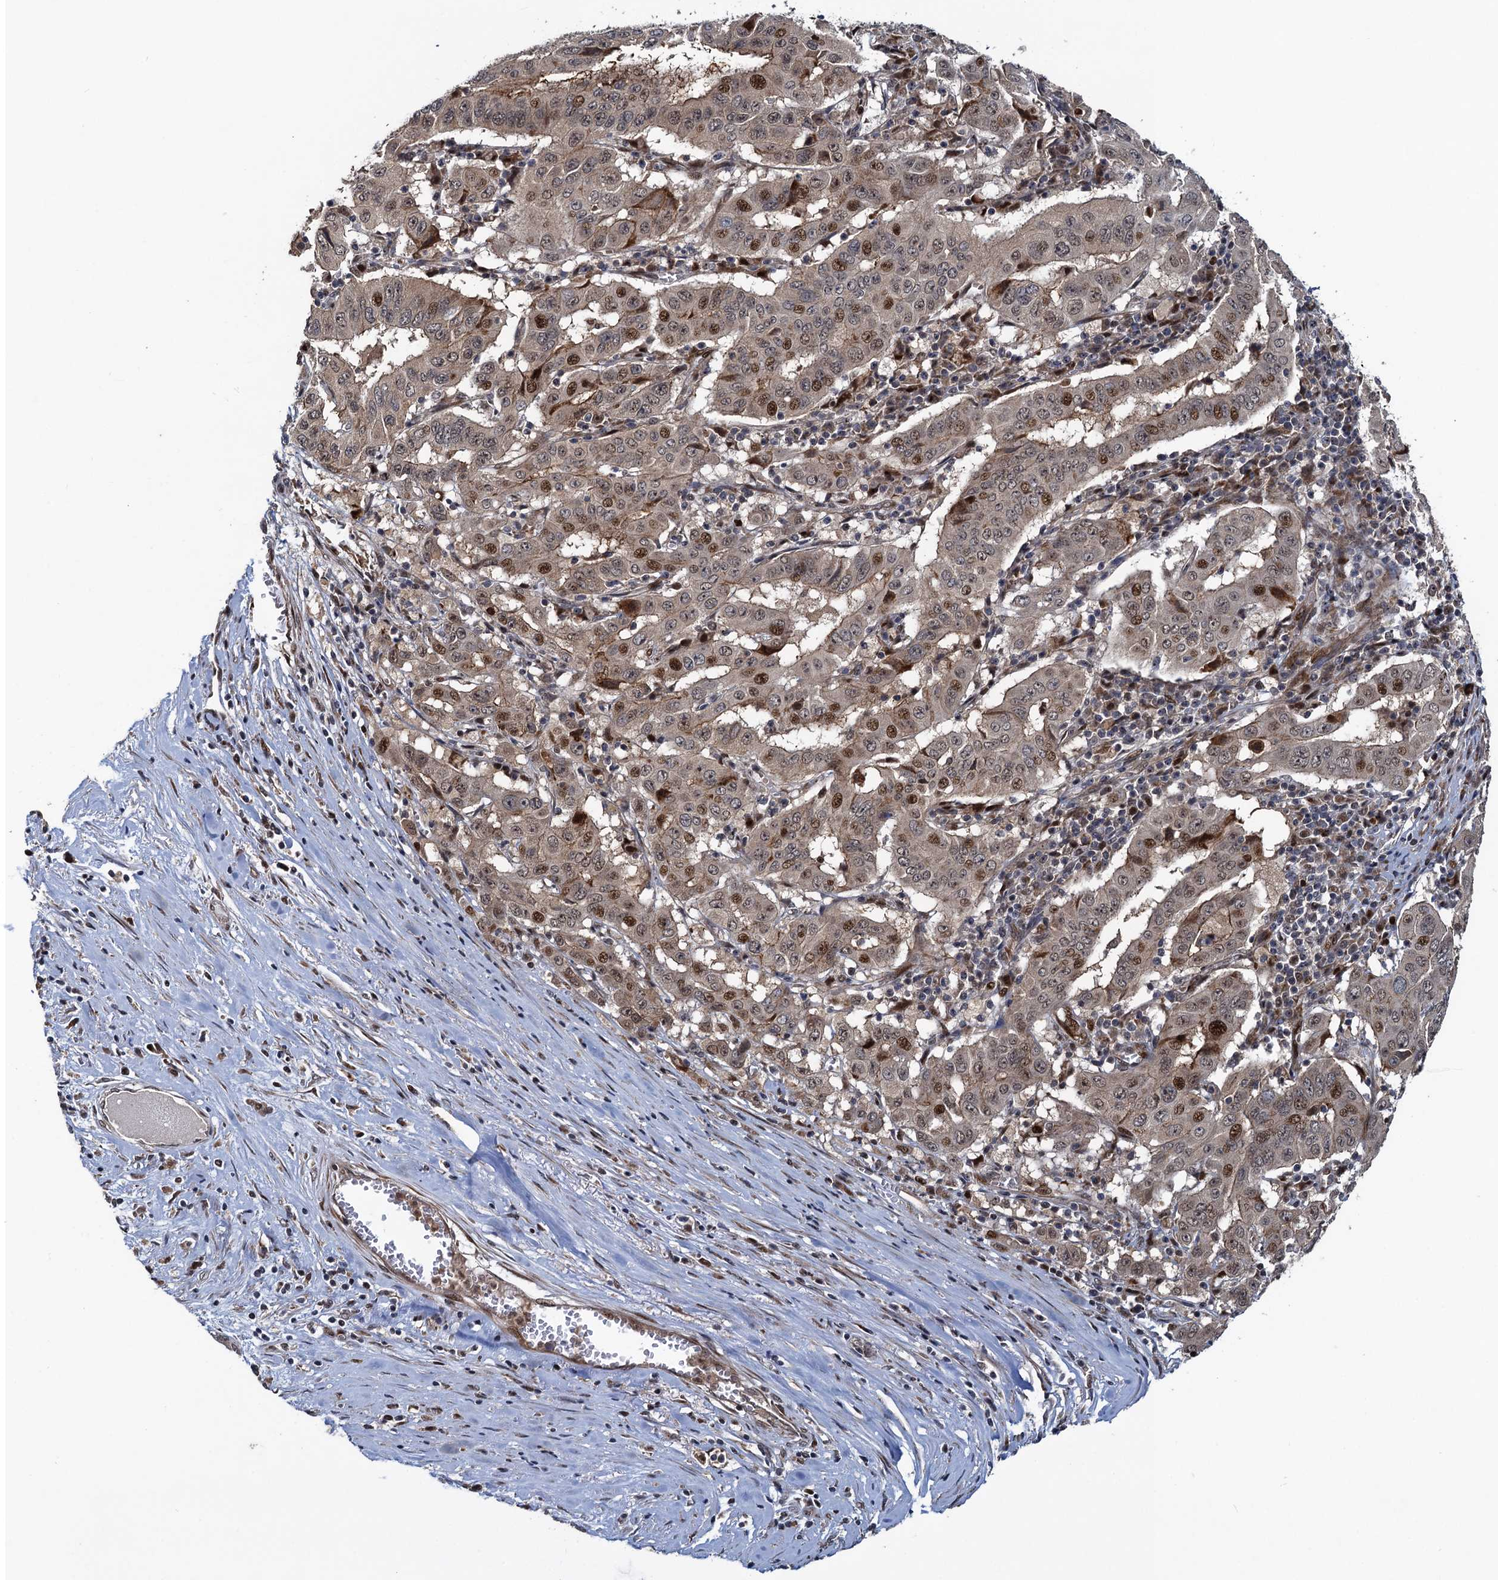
{"staining": {"intensity": "moderate", "quantity": ">75%", "location": "cytoplasmic/membranous,nuclear"}, "tissue": "pancreatic cancer", "cell_type": "Tumor cells", "image_type": "cancer", "snomed": [{"axis": "morphology", "description": "Adenocarcinoma, NOS"}, {"axis": "topography", "description": "Pancreas"}], "caption": "Moderate cytoplasmic/membranous and nuclear expression for a protein is seen in approximately >75% of tumor cells of pancreatic adenocarcinoma using IHC.", "gene": "ATOSA", "patient": {"sex": "male", "age": 63}}